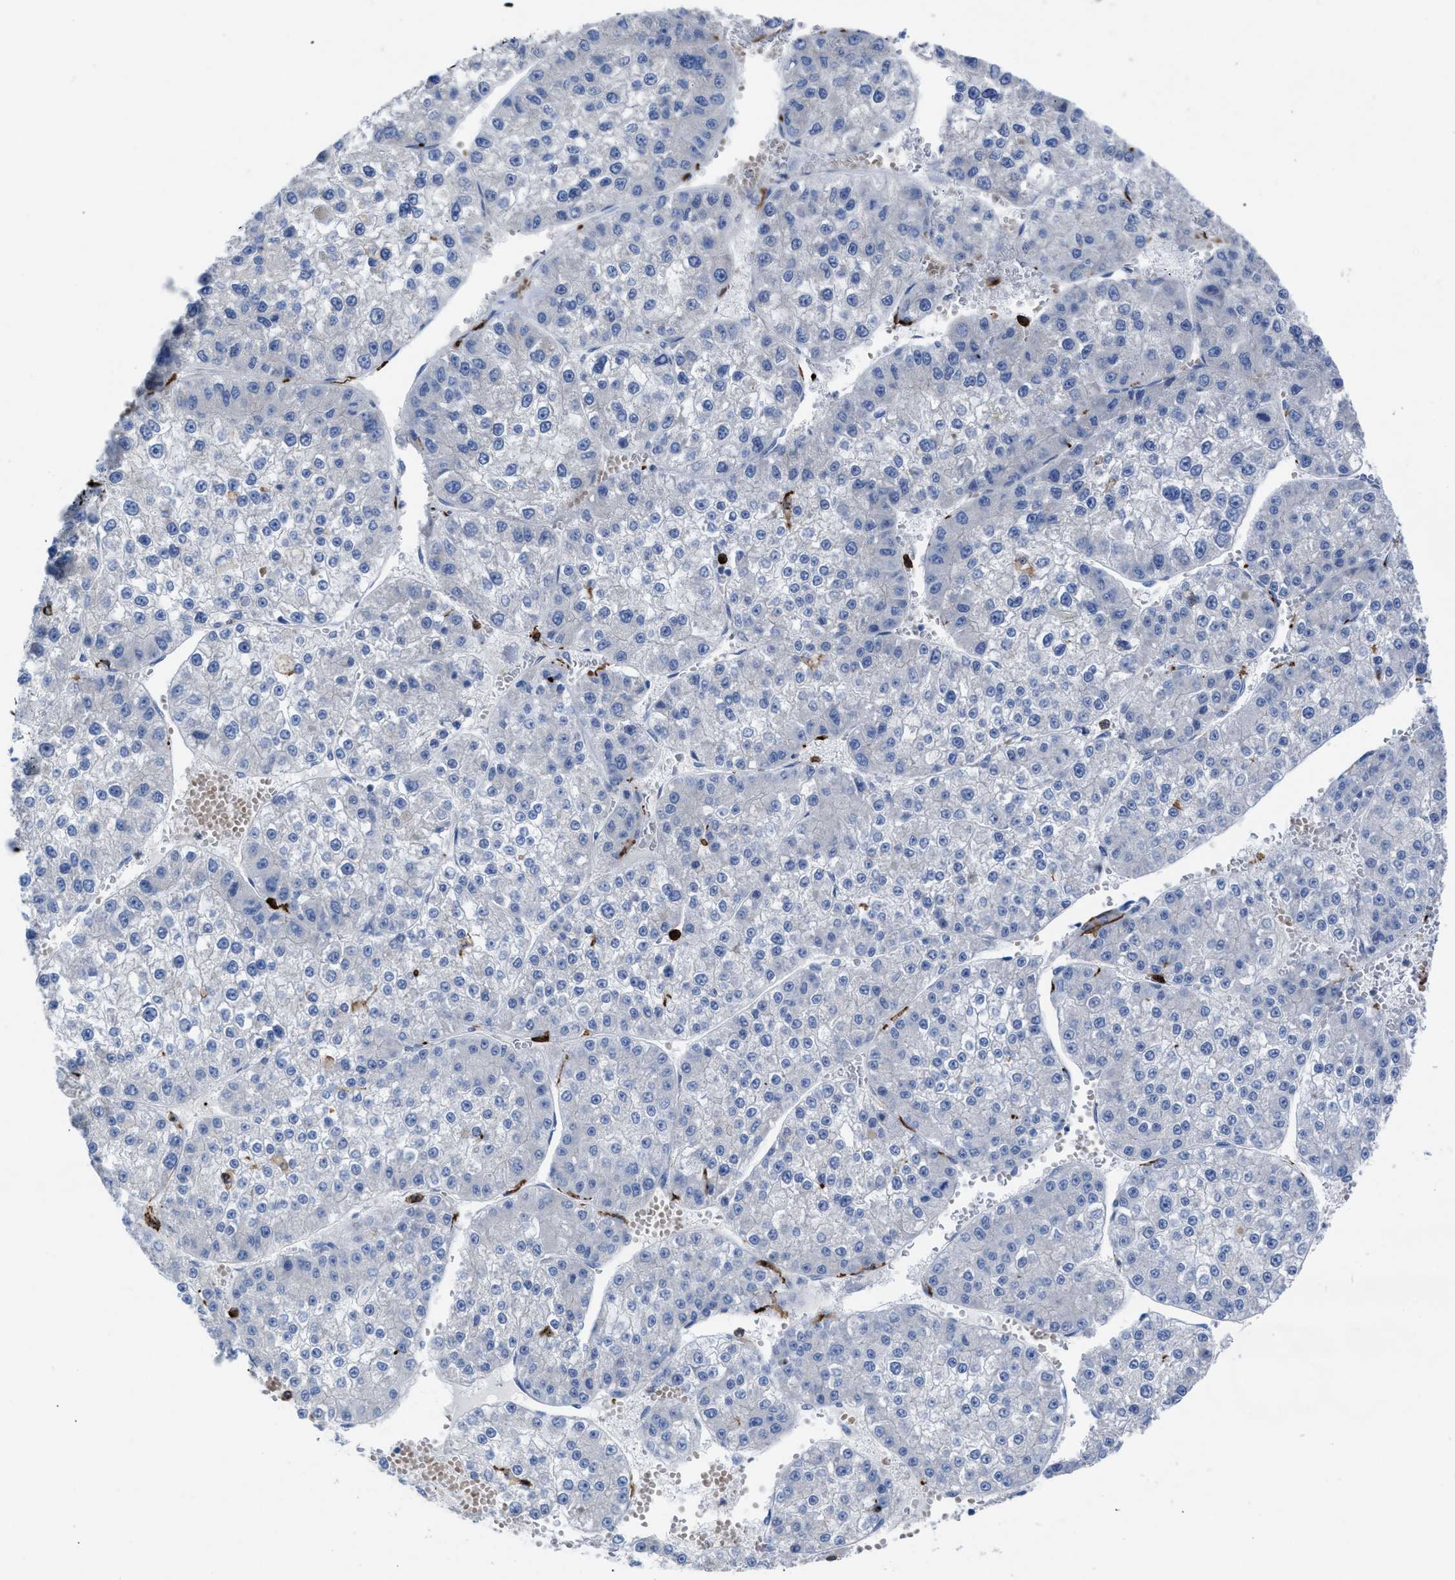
{"staining": {"intensity": "negative", "quantity": "none", "location": "none"}, "tissue": "liver cancer", "cell_type": "Tumor cells", "image_type": "cancer", "snomed": [{"axis": "morphology", "description": "Carcinoma, Hepatocellular, NOS"}, {"axis": "topography", "description": "Liver"}], "caption": "Immunohistochemistry histopathology image of liver cancer (hepatocellular carcinoma) stained for a protein (brown), which demonstrates no positivity in tumor cells.", "gene": "SLC47A1", "patient": {"sex": "female", "age": 73}}